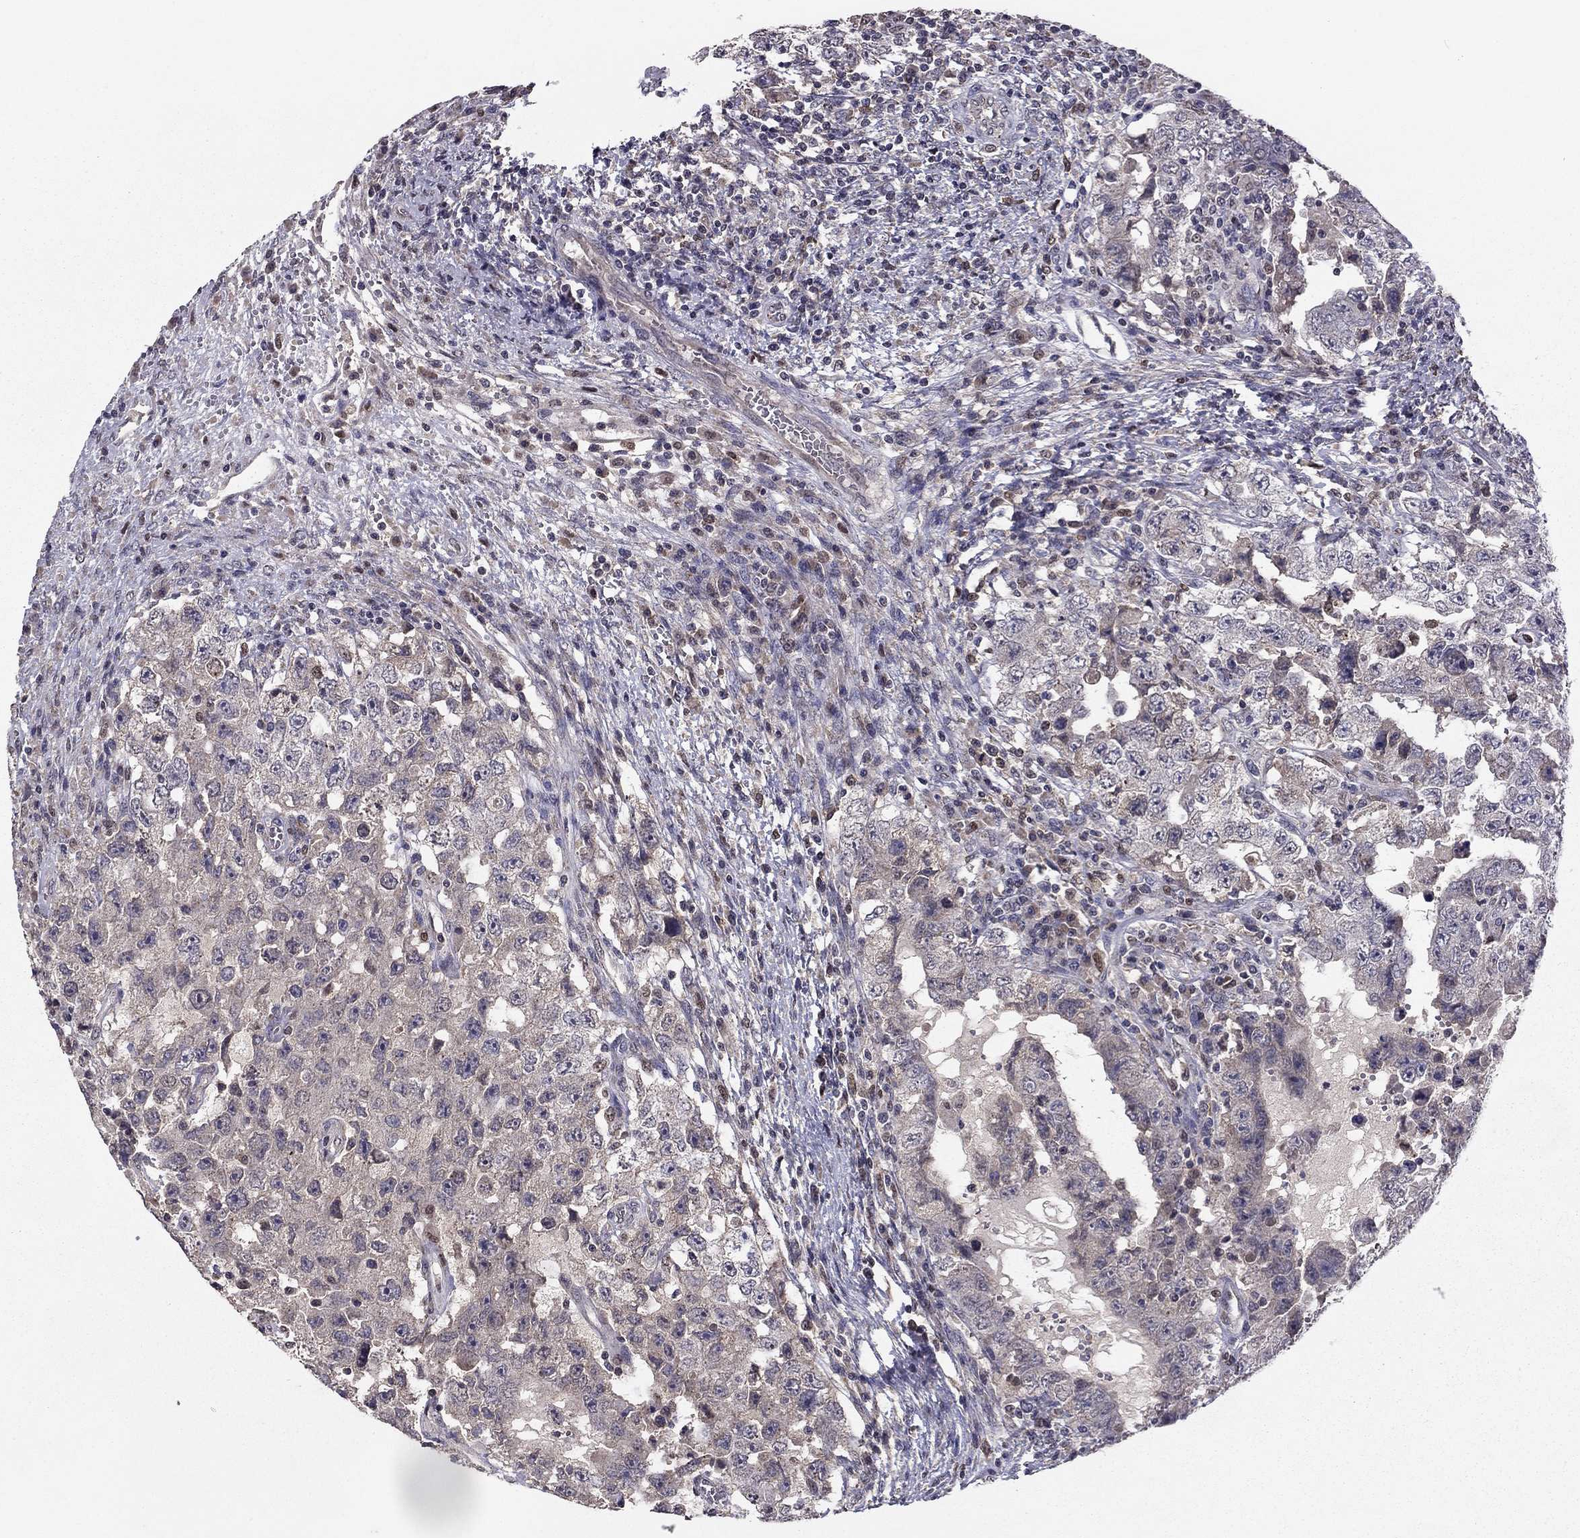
{"staining": {"intensity": "negative", "quantity": "none", "location": "none"}, "tissue": "testis cancer", "cell_type": "Tumor cells", "image_type": "cancer", "snomed": [{"axis": "morphology", "description": "Carcinoma, Embryonal, NOS"}, {"axis": "topography", "description": "Testis"}], "caption": "A high-resolution micrograph shows immunohistochemistry staining of embryonal carcinoma (testis), which reveals no significant staining in tumor cells. The staining is performed using DAB brown chromogen with nuclei counter-stained in using hematoxylin.", "gene": "HCN1", "patient": {"sex": "male", "age": 26}}